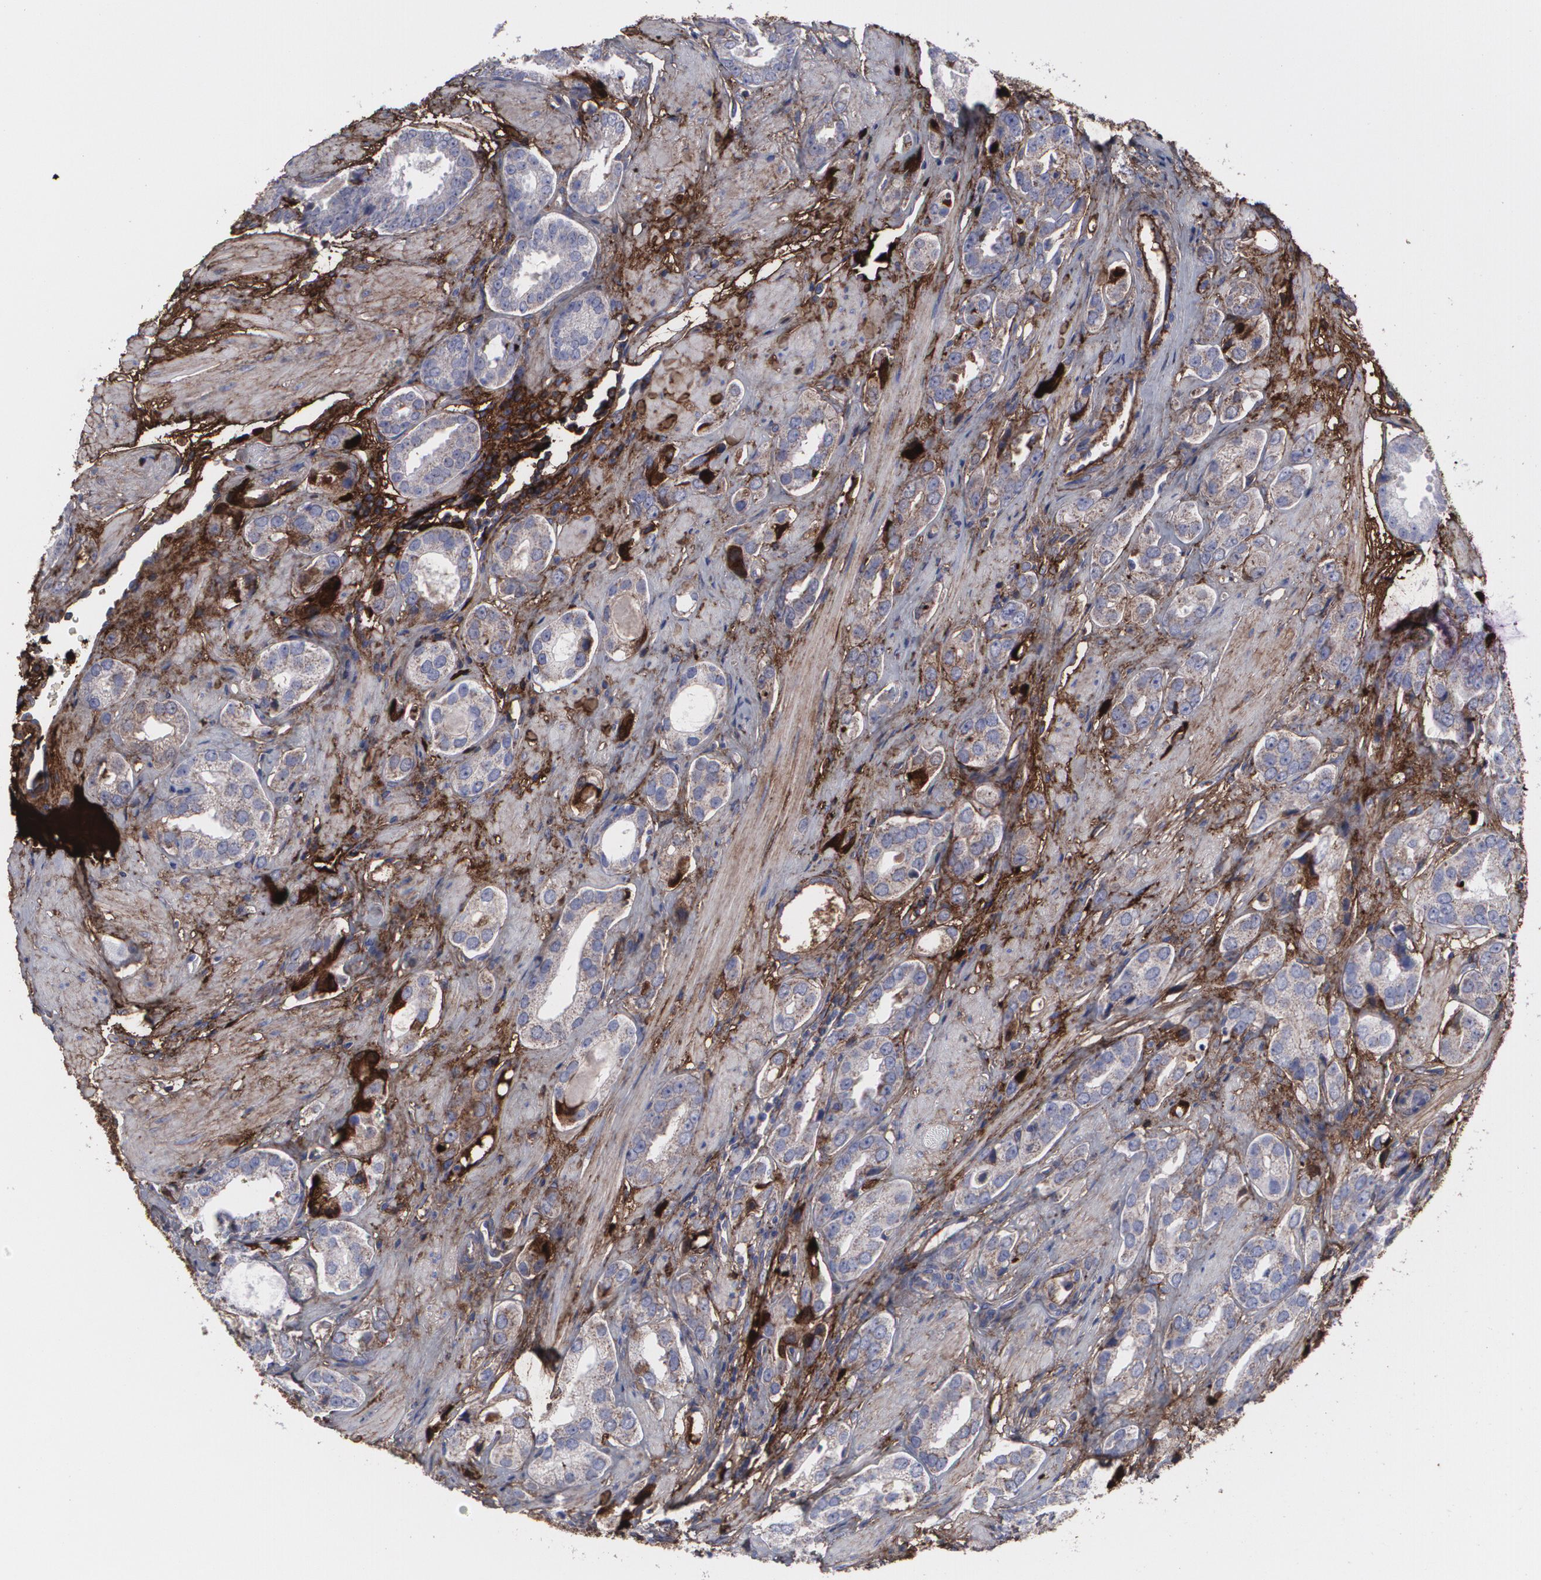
{"staining": {"intensity": "weak", "quantity": ">75%", "location": "cytoplasmic/membranous"}, "tissue": "prostate cancer", "cell_type": "Tumor cells", "image_type": "cancer", "snomed": [{"axis": "morphology", "description": "Adenocarcinoma, Medium grade"}, {"axis": "topography", "description": "Prostate"}], "caption": "IHC (DAB) staining of prostate cancer (medium-grade adenocarcinoma) demonstrates weak cytoplasmic/membranous protein expression in approximately >75% of tumor cells. (DAB IHC, brown staining for protein, blue staining for nuclei).", "gene": "FBLN1", "patient": {"sex": "male", "age": 53}}